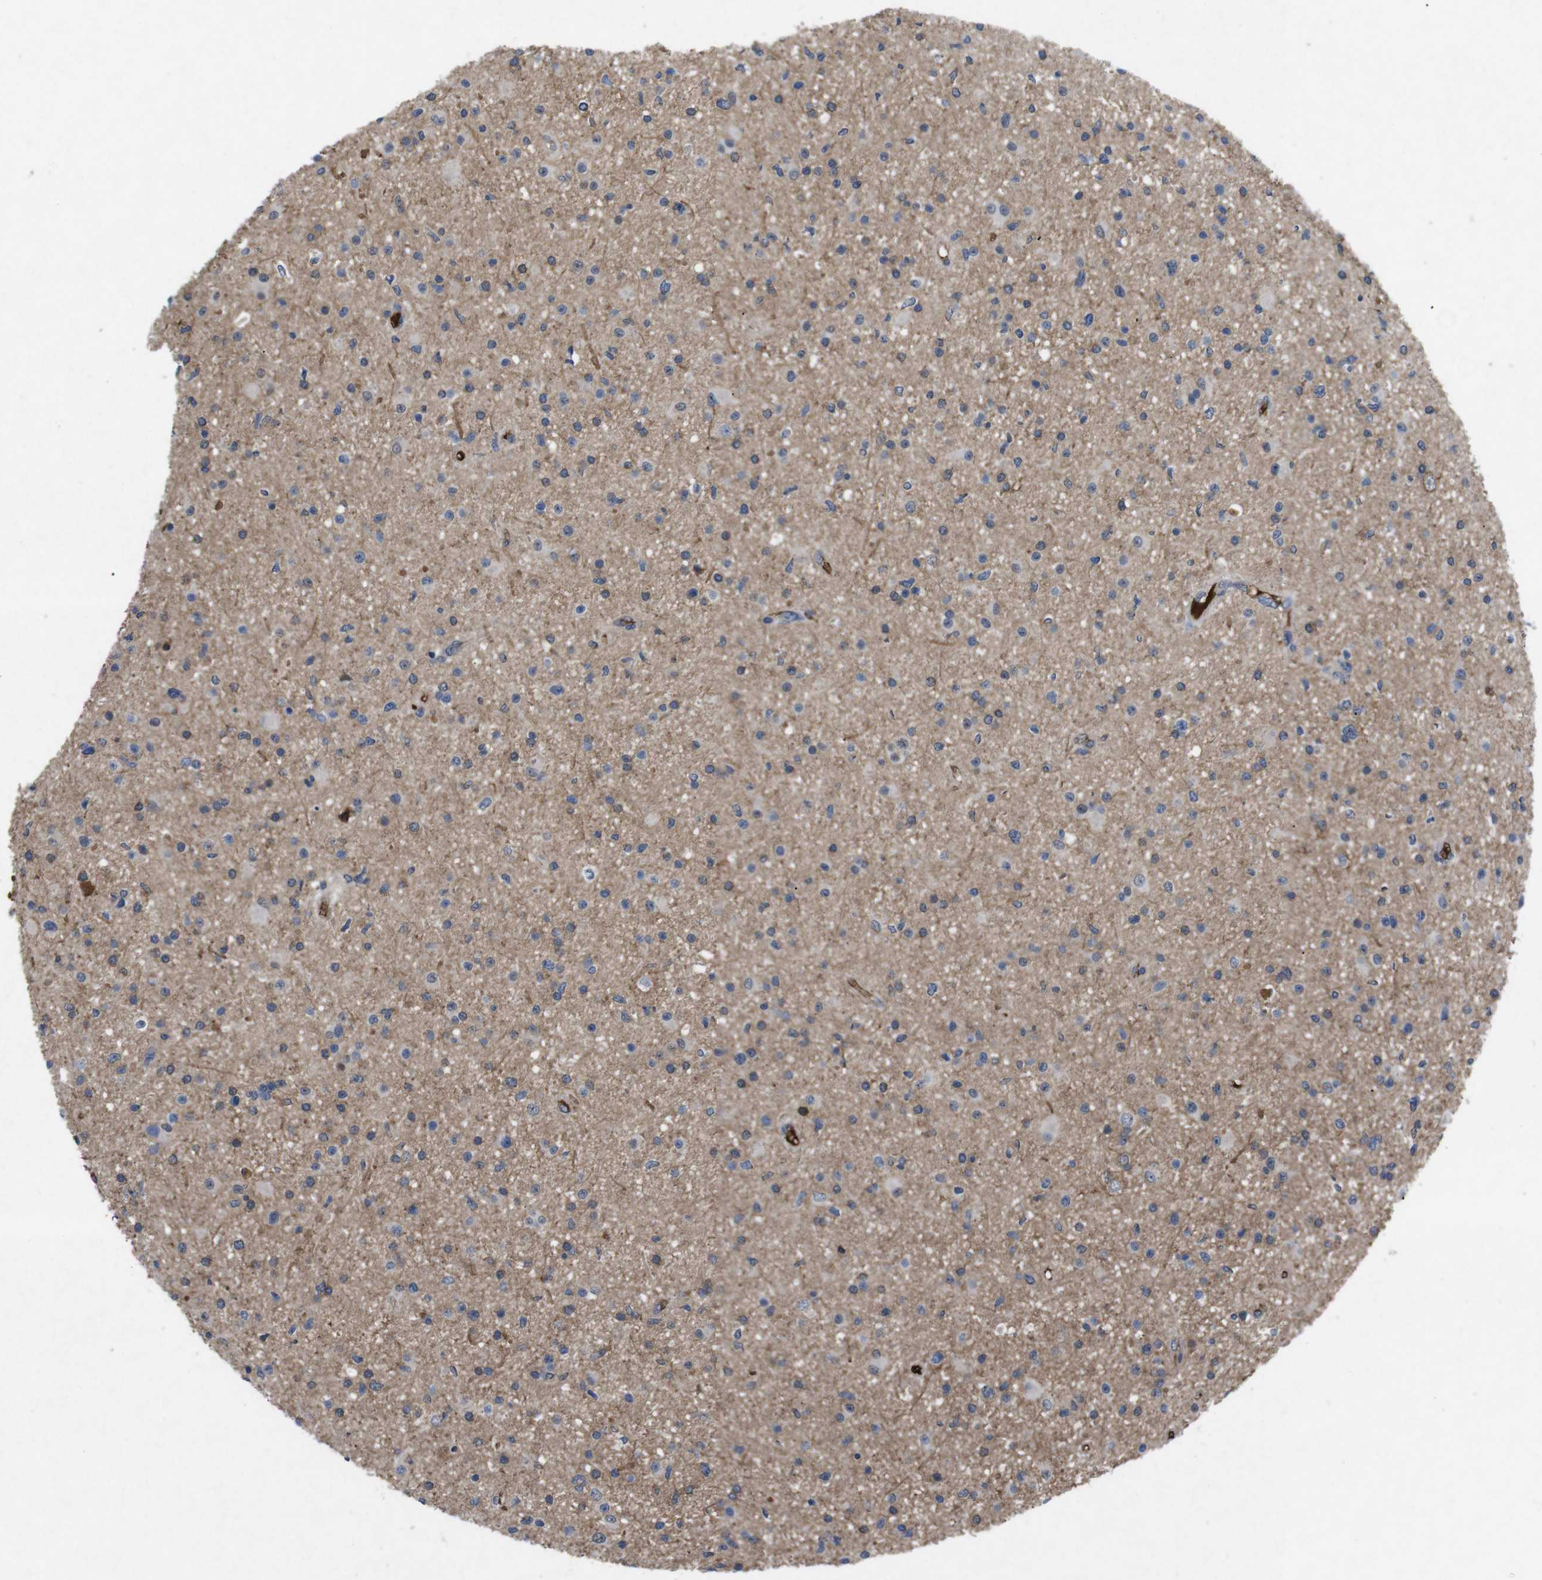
{"staining": {"intensity": "weak", "quantity": "<25%", "location": "cytoplasmic/membranous"}, "tissue": "glioma", "cell_type": "Tumor cells", "image_type": "cancer", "snomed": [{"axis": "morphology", "description": "Glioma, malignant, High grade"}, {"axis": "topography", "description": "Brain"}], "caption": "This is an IHC histopathology image of malignant high-grade glioma. There is no staining in tumor cells.", "gene": "SPTB", "patient": {"sex": "male", "age": 33}}